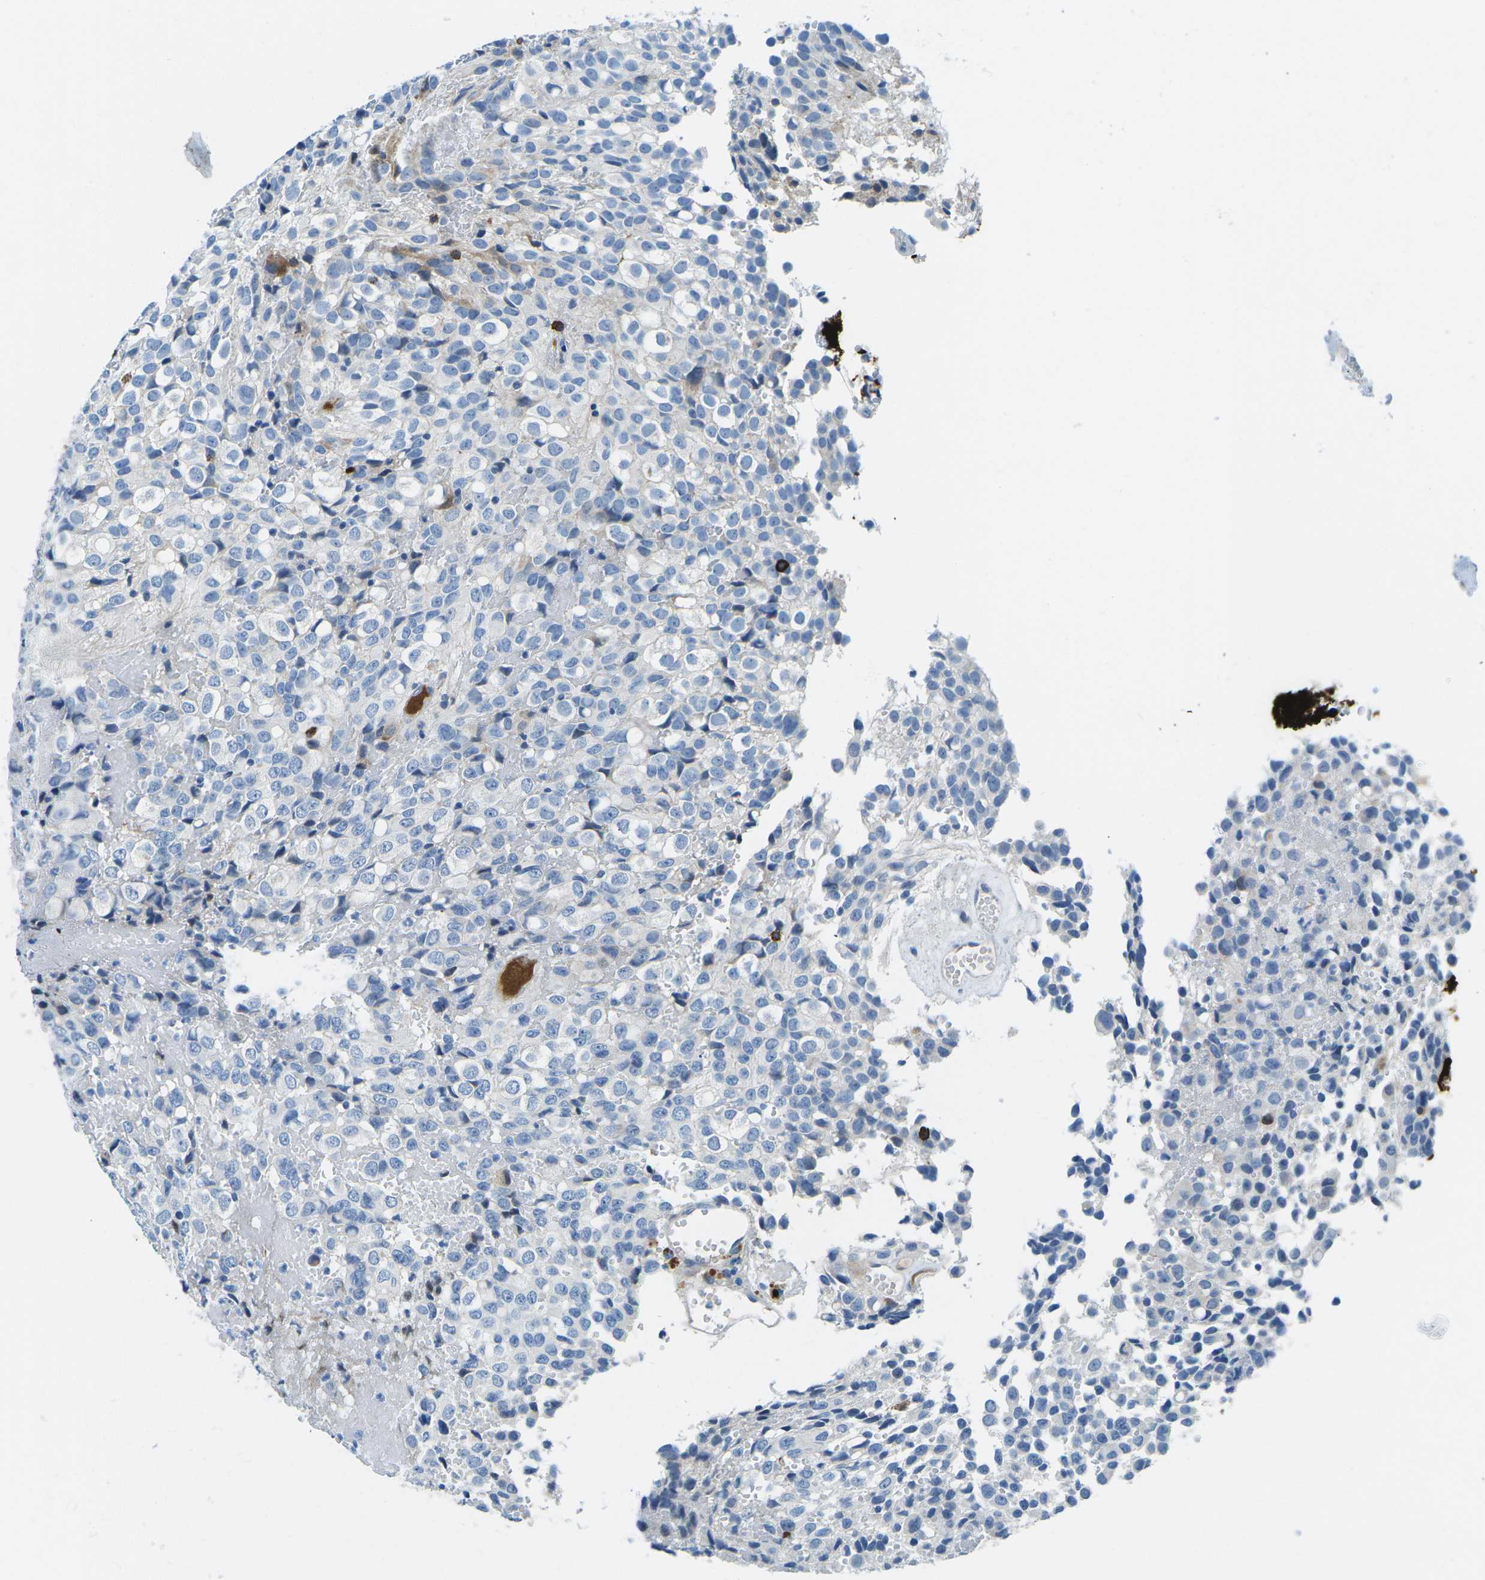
{"staining": {"intensity": "negative", "quantity": "none", "location": "none"}, "tissue": "glioma", "cell_type": "Tumor cells", "image_type": "cancer", "snomed": [{"axis": "morphology", "description": "Glioma, malignant, High grade"}, {"axis": "topography", "description": "Brain"}], "caption": "This is an IHC image of malignant high-grade glioma. There is no expression in tumor cells.", "gene": "CFB", "patient": {"sex": "male", "age": 32}}